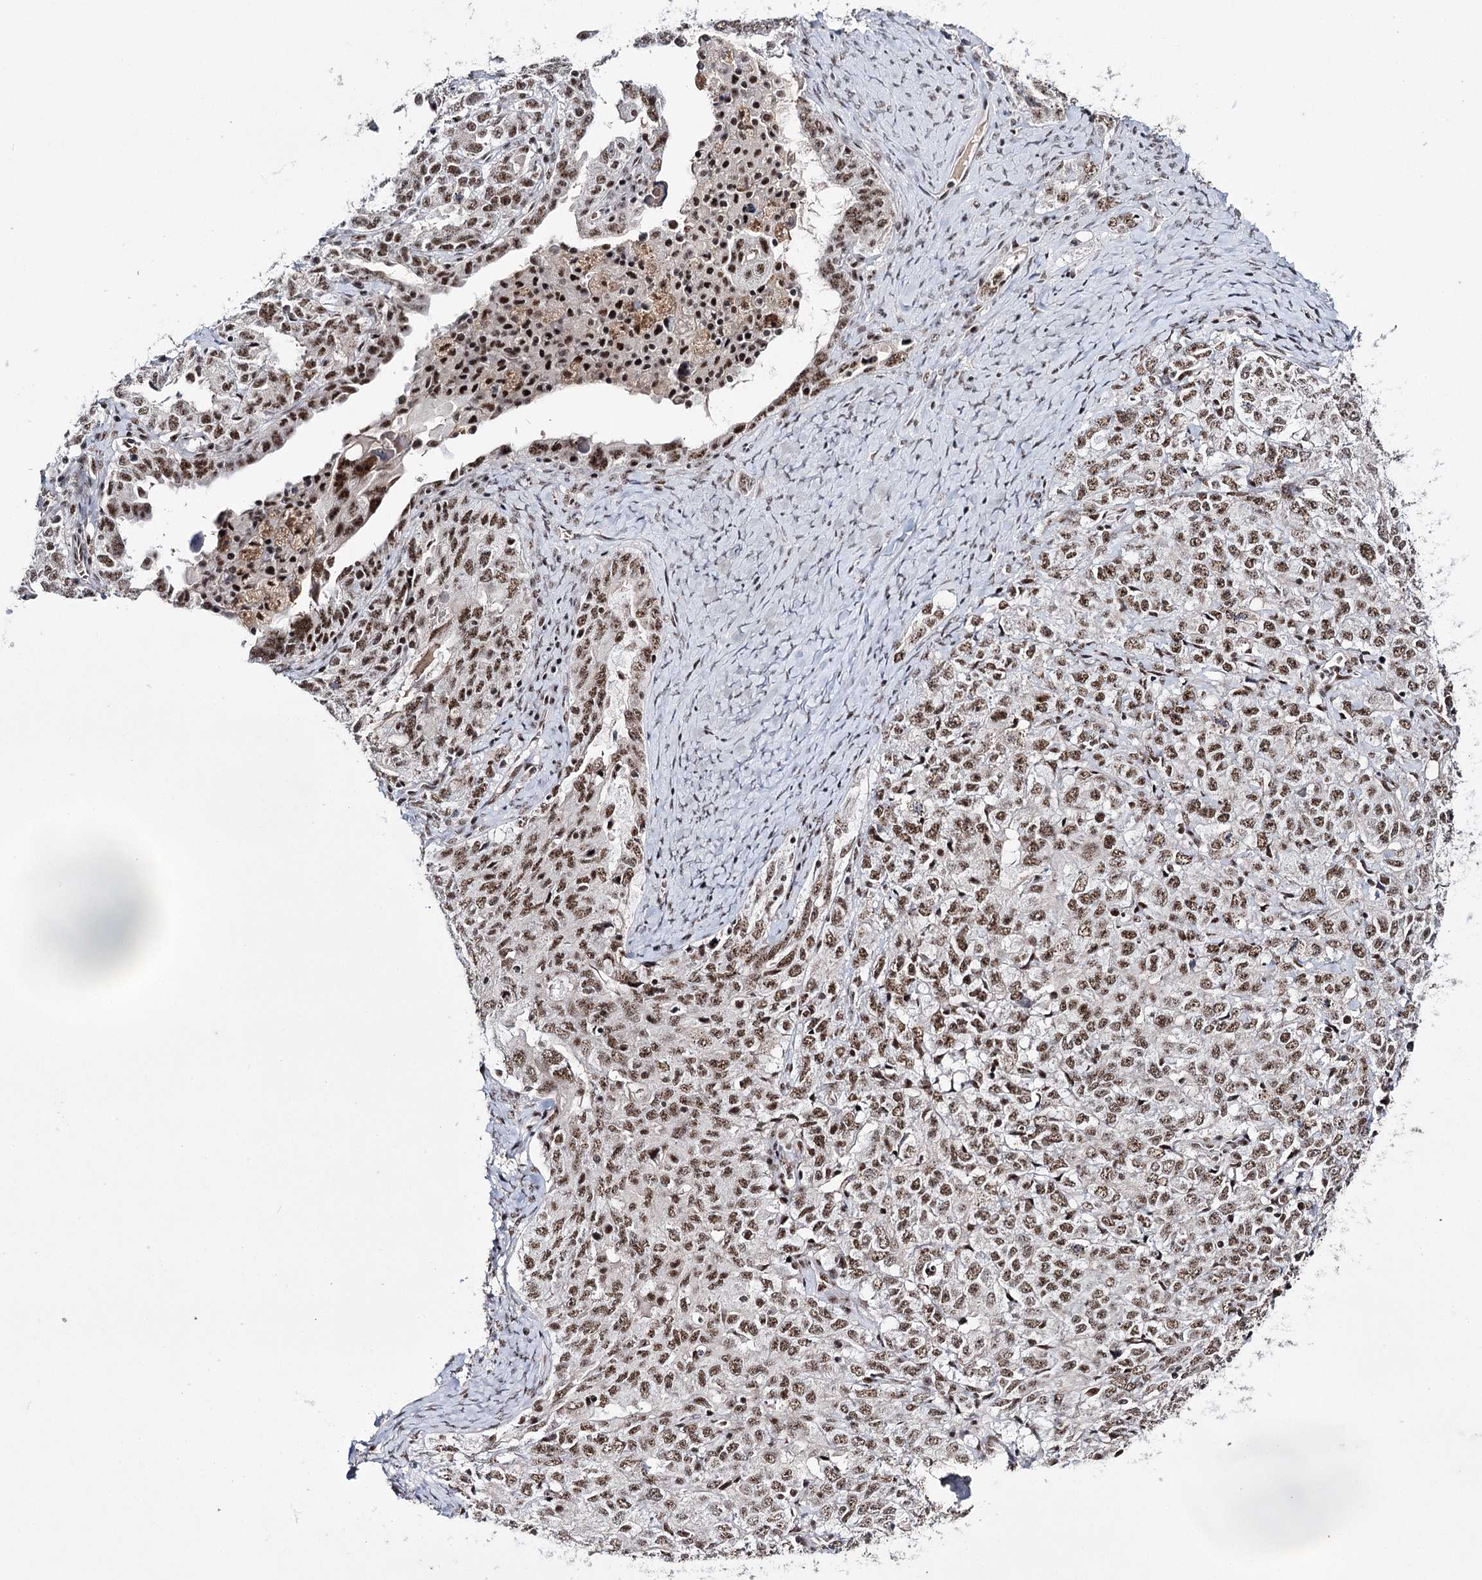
{"staining": {"intensity": "strong", "quantity": ">75%", "location": "nuclear"}, "tissue": "ovarian cancer", "cell_type": "Tumor cells", "image_type": "cancer", "snomed": [{"axis": "morphology", "description": "Carcinoma, endometroid"}, {"axis": "topography", "description": "Ovary"}], "caption": "This is a photomicrograph of IHC staining of ovarian cancer (endometroid carcinoma), which shows strong expression in the nuclear of tumor cells.", "gene": "PRPF40A", "patient": {"sex": "female", "age": 62}}